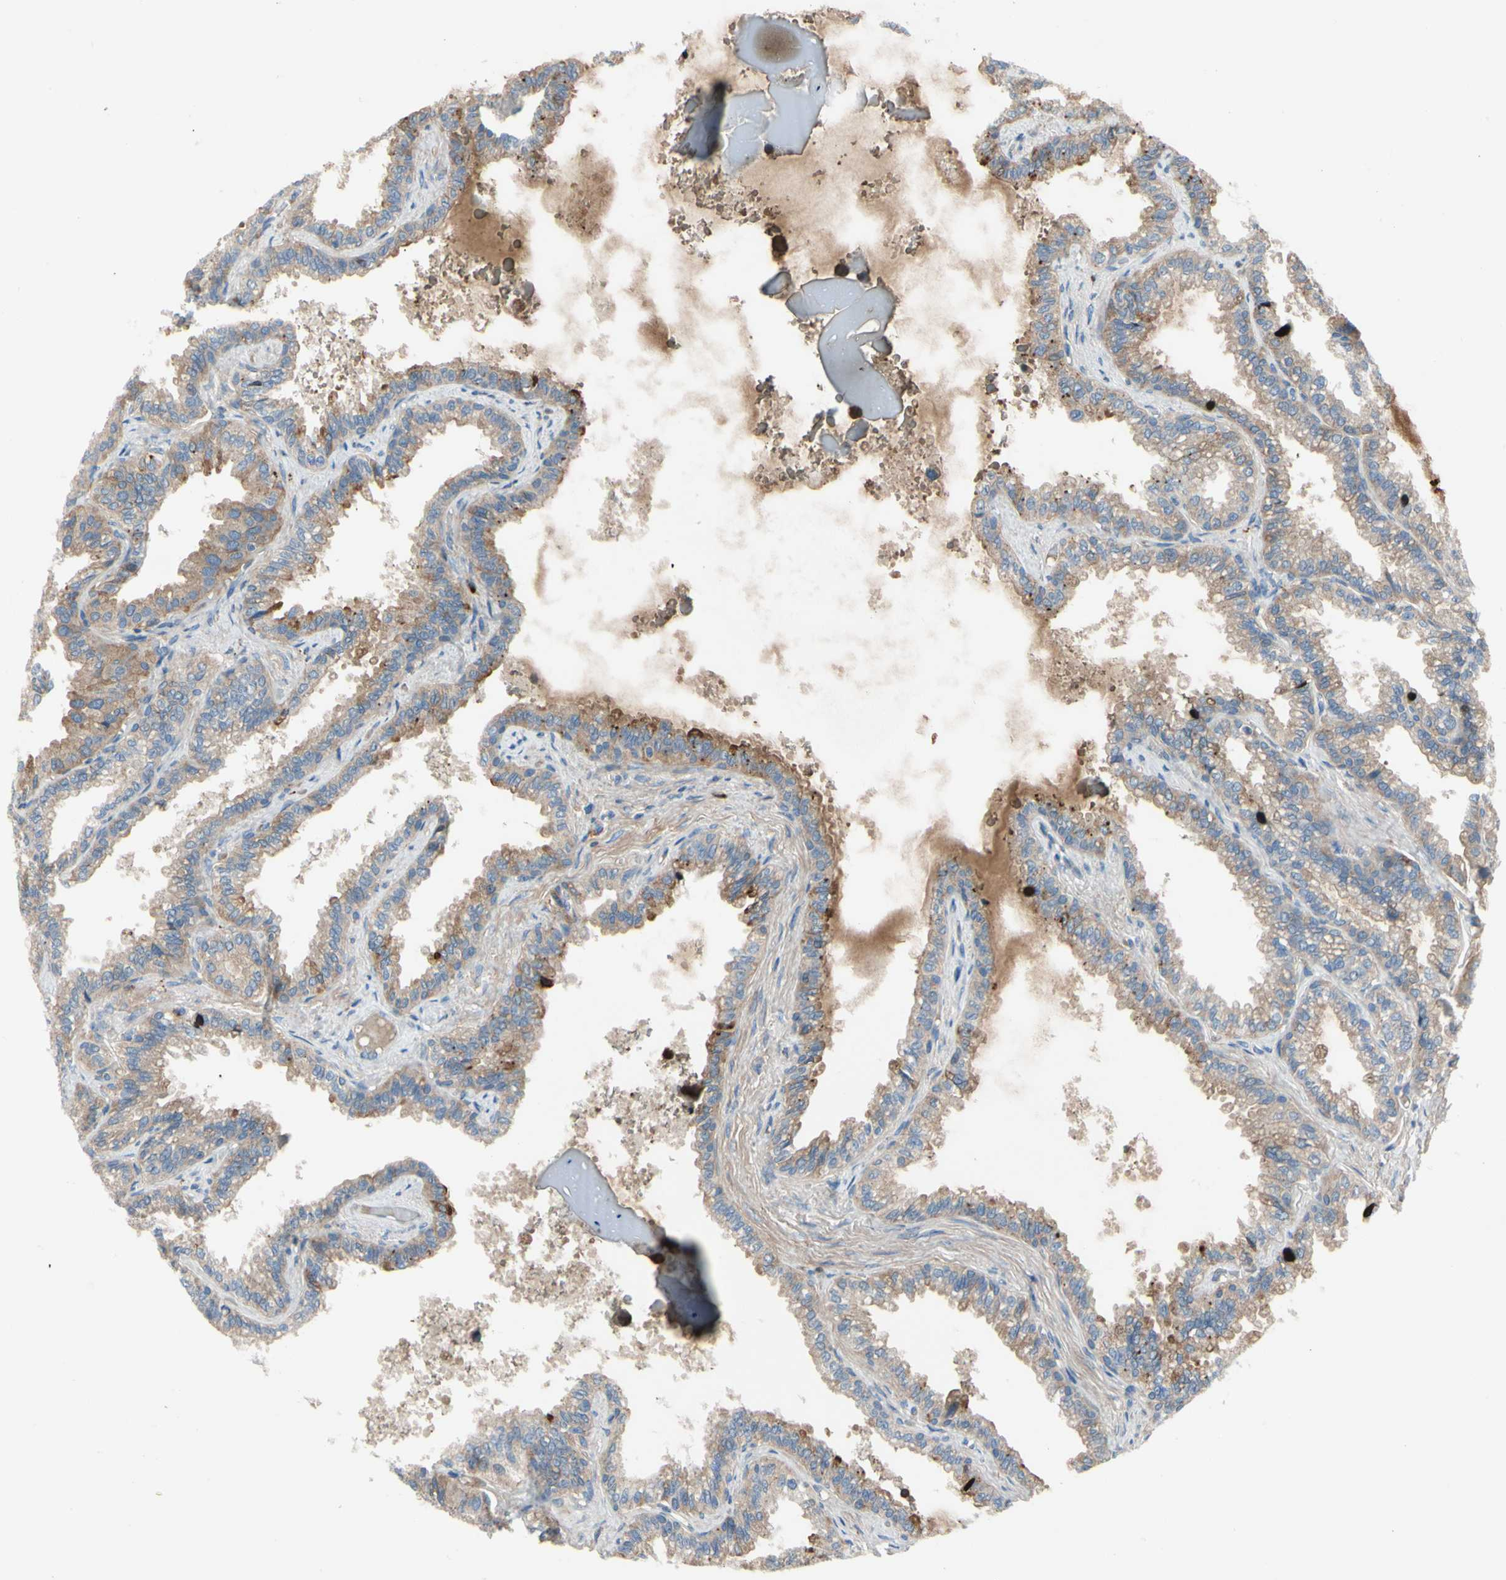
{"staining": {"intensity": "moderate", "quantity": "25%-75%", "location": "cytoplasmic/membranous"}, "tissue": "seminal vesicle", "cell_type": "Glandular cells", "image_type": "normal", "snomed": [{"axis": "morphology", "description": "Normal tissue, NOS"}, {"axis": "topography", "description": "Seminal veicle"}], "caption": "Glandular cells demonstrate medium levels of moderate cytoplasmic/membranous staining in approximately 25%-75% of cells in normal human seminal vesicle.", "gene": "HJURP", "patient": {"sex": "male", "age": 46}}